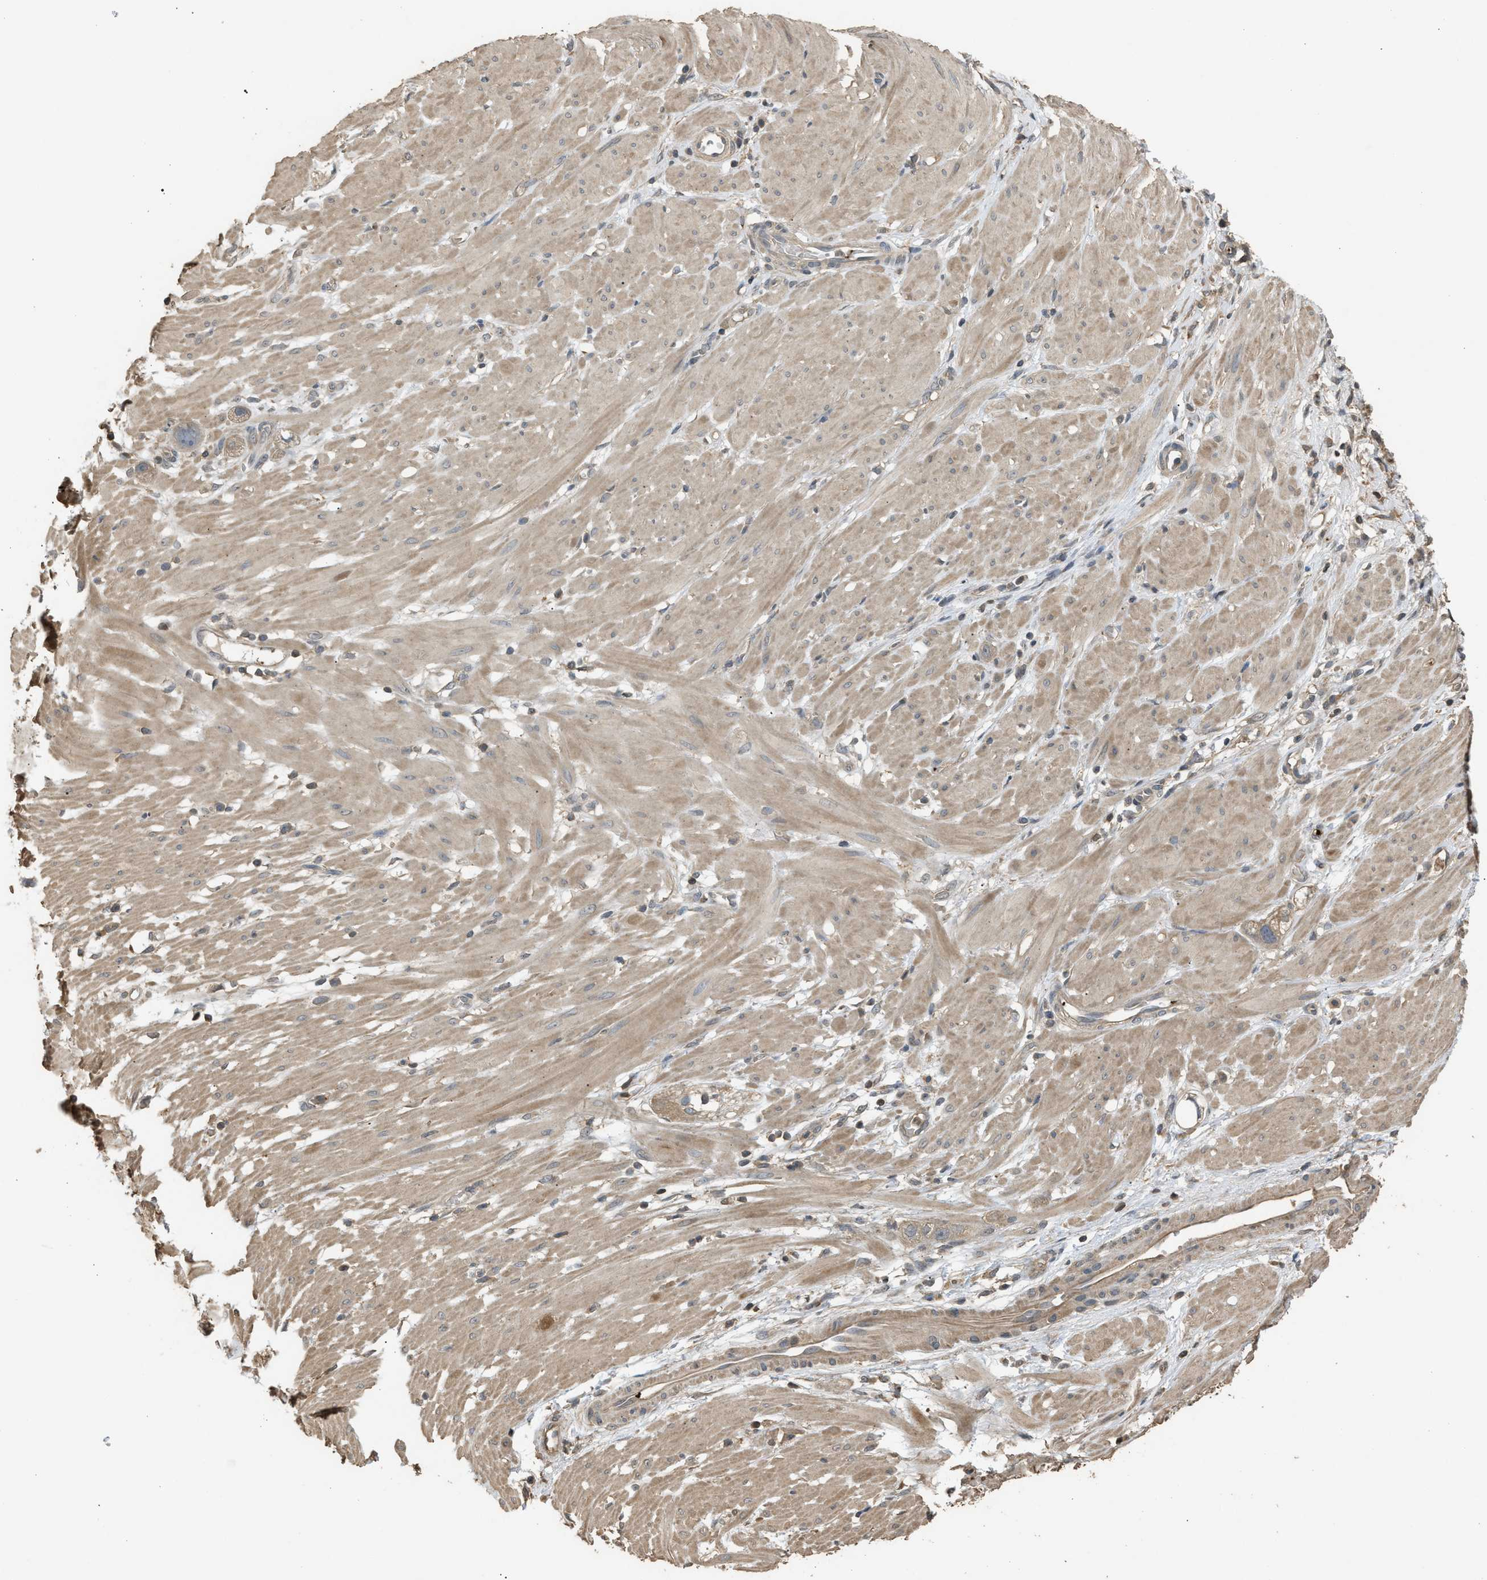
{"staining": {"intensity": "weak", "quantity": ">75%", "location": "cytoplasmic/membranous"}, "tissue": "stomach cancer", "cell_type": "Tumor cells", "image_type": "cancer", "snomed": [{"axis": "morphology", "description": "Adenocarcinoma, NOS"}, {"axis": "topography", "description": "Stomach"}, {"axis": "topography", "description": "Stomach, lower"}], "caption": "About >75% of tumor cells in human adenocarcinoma (stomach) reveal weak cytoplasmic/membranous protein staining as visualized by brown immunohistochemical staining.", "gene": "ARHGDIA", "patient": {"sex": "female", "age": 48}}